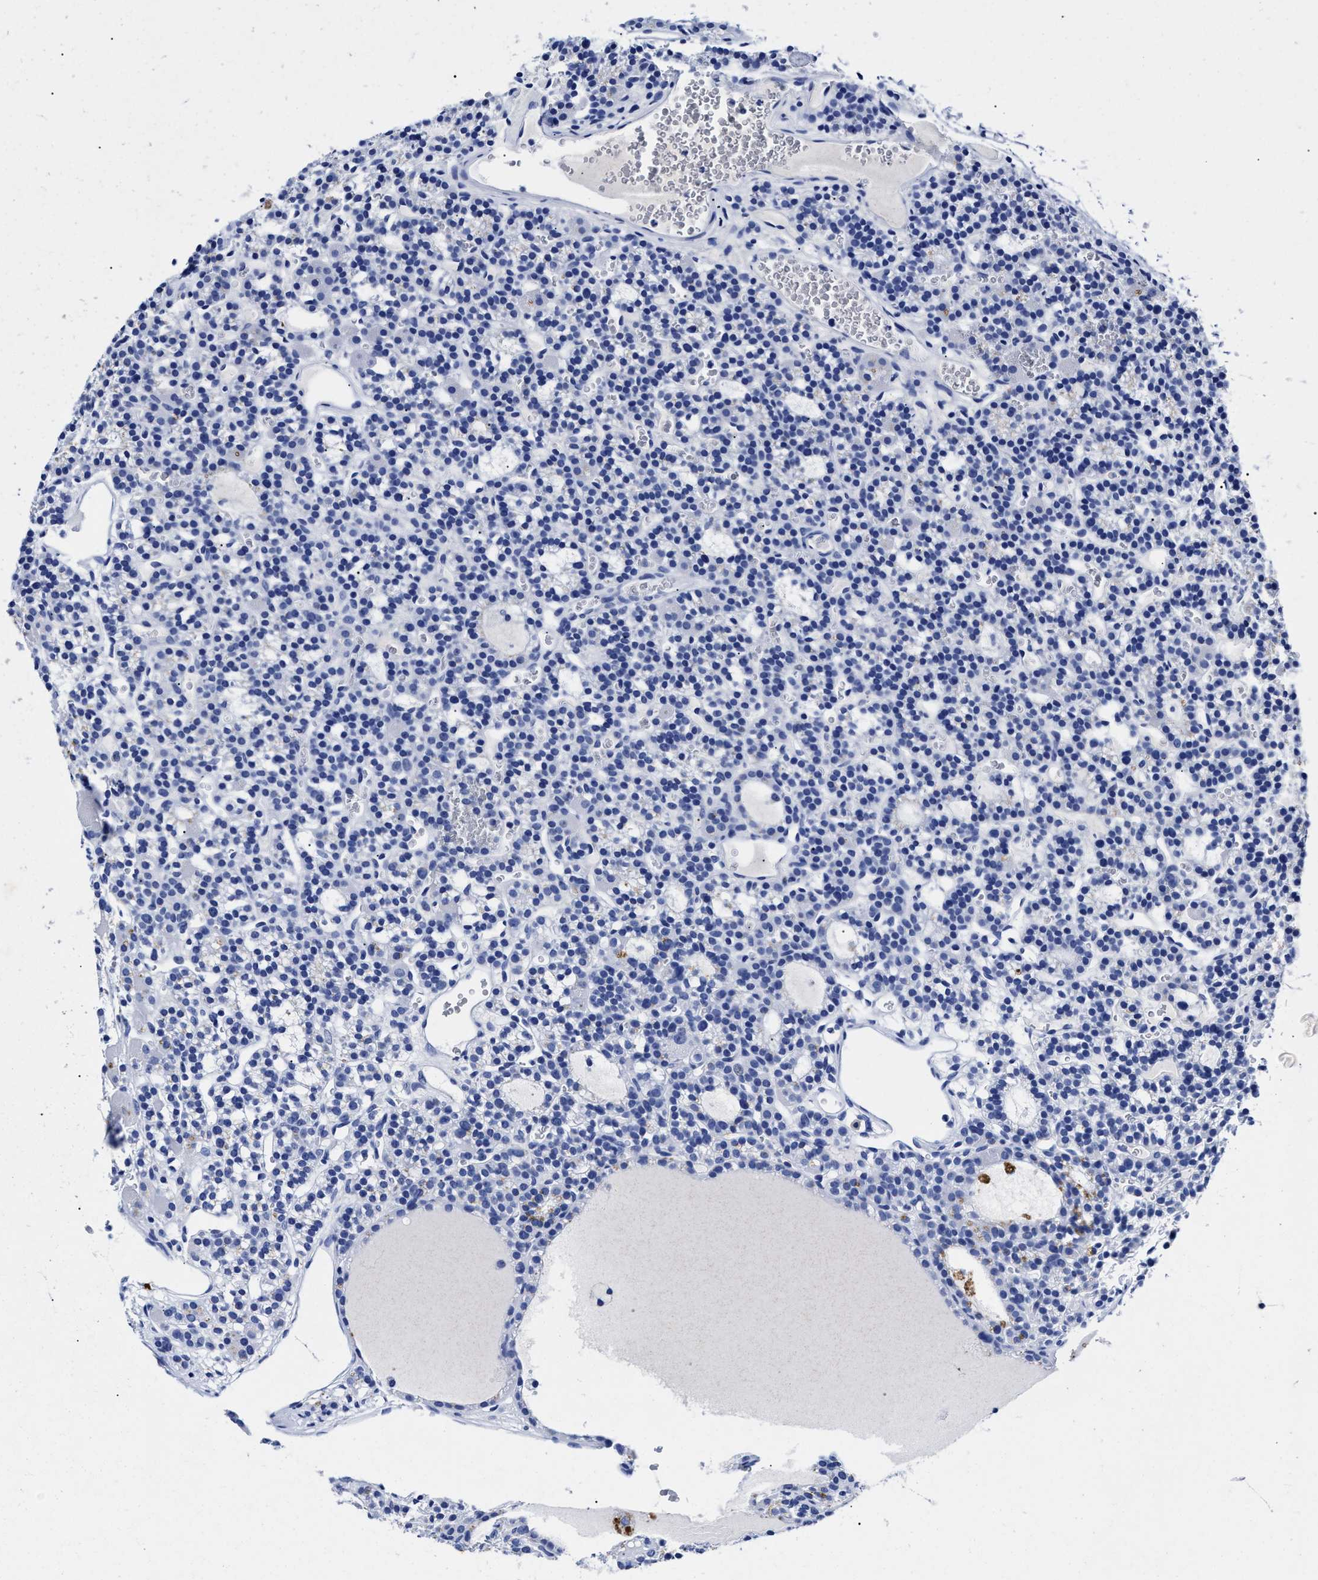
{"staining": {"intensity": "negative", "quantity": "none", "location": "none"}, "tissue": "parathyroid gland", "cell_type": "Glandular cells", "image_type": "normal", "snomed": [{"axis": "morphology", "description": "Normal tissue, NOS"}, {"axis": "morphology", "description": "Adenoma, NOS"}, {"axis": "topography", "description": "Parathyroid gland"}], "caption": "The IHC image has no significant expression in glandular cells of parathyroid gland. Brightfield microscopy of IHC stained with DAB (brown) and hematoxylin (blue), captured at high magnification.", "gene": "LRRC8E", "patient": {"sex": "female", "age": 58}}